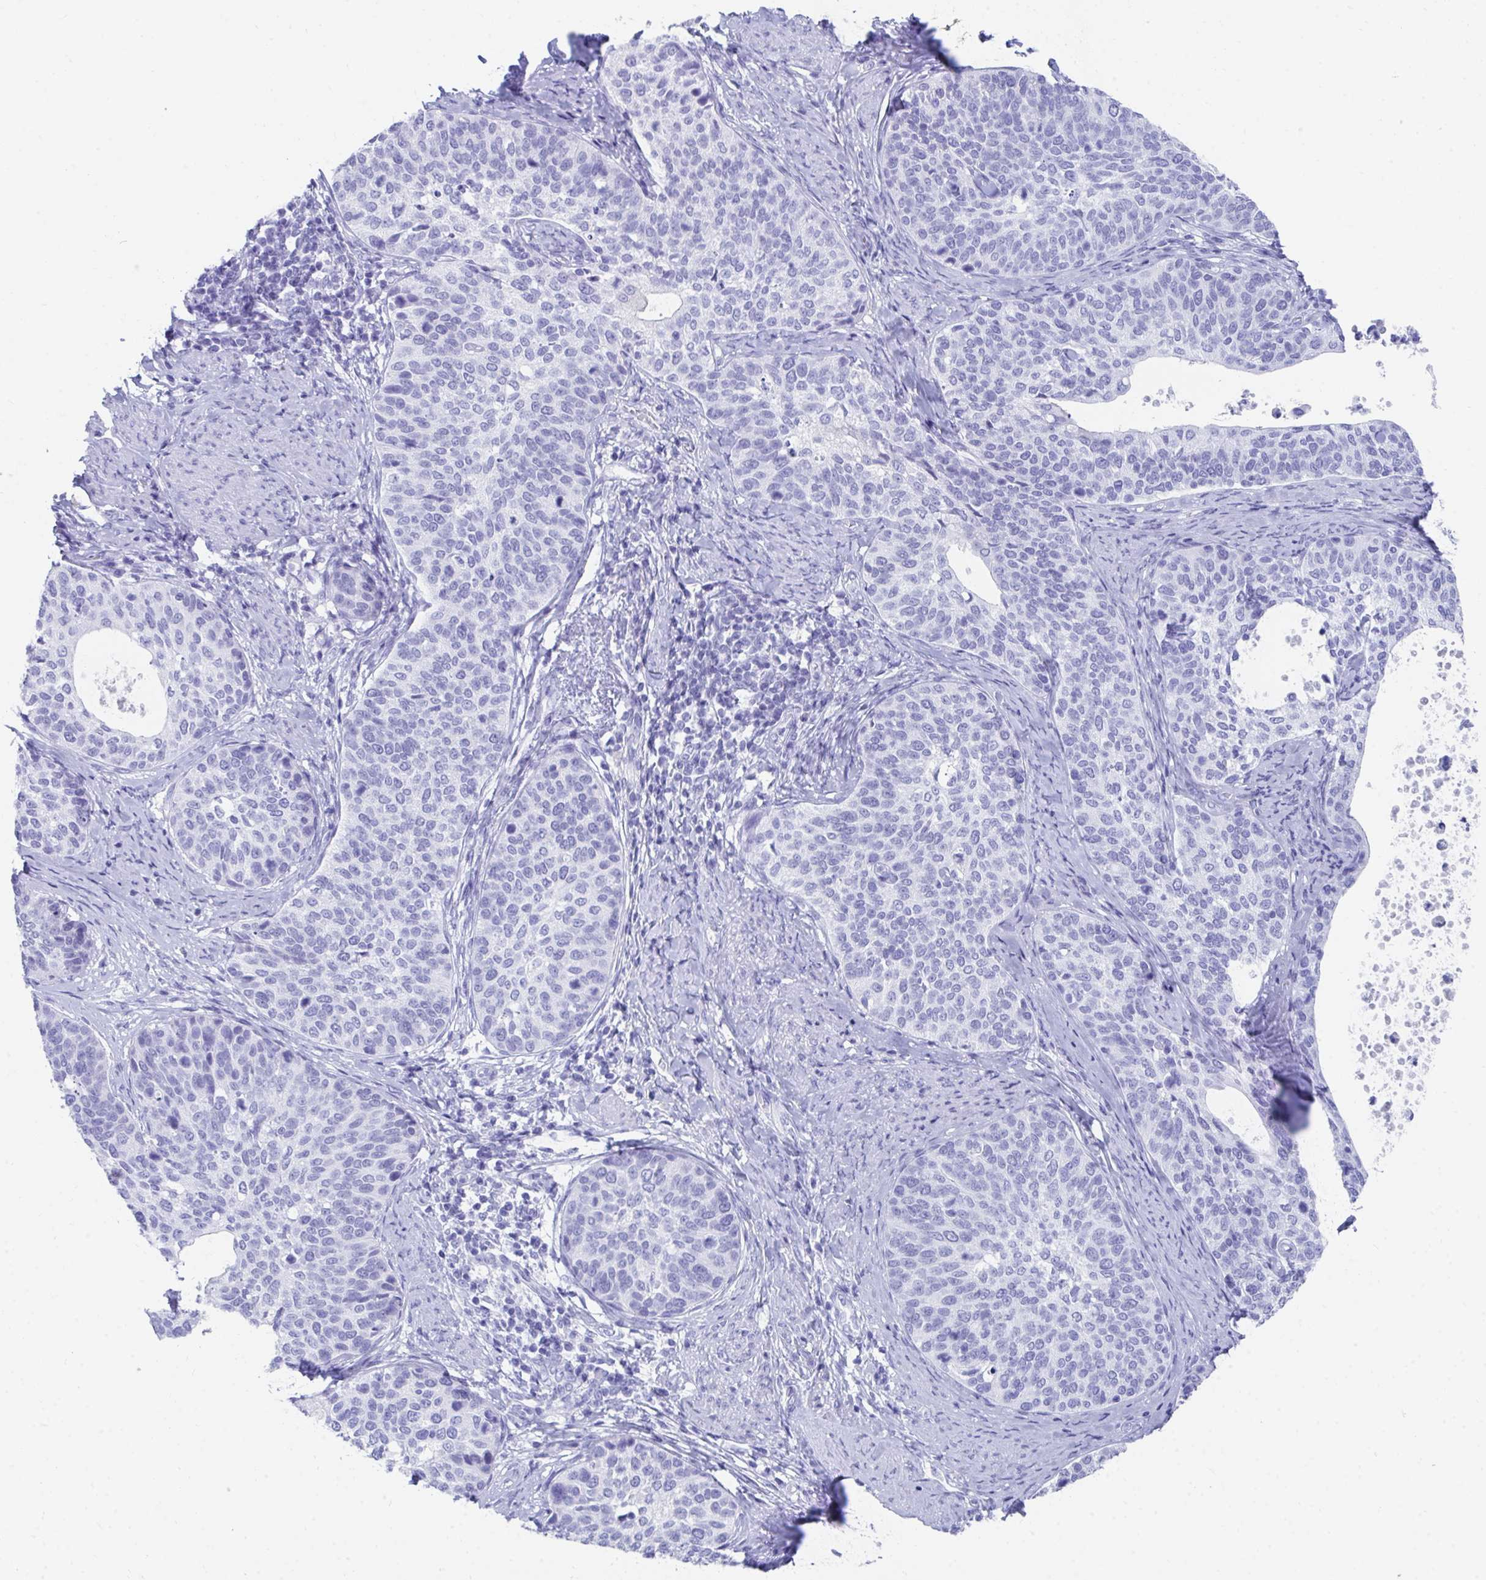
{"staining": {"intensity": "negative", "quantity": "none", "location": "none"}, "tissue": "cervical cancer", "cell_type": "Tumor cells", "image_type": "cancer", "snomed": [{"axis": "morphology", "description": "Squamous cell carcinoma, NOS"}, {"axis": "topography", "description": "Cervix"}], "caption": "Histopathology image shows no significant protein expression in tumor cells of cervical cancer.", "gene": "HGD", "patient": {"sex": "female", "age": 69}}